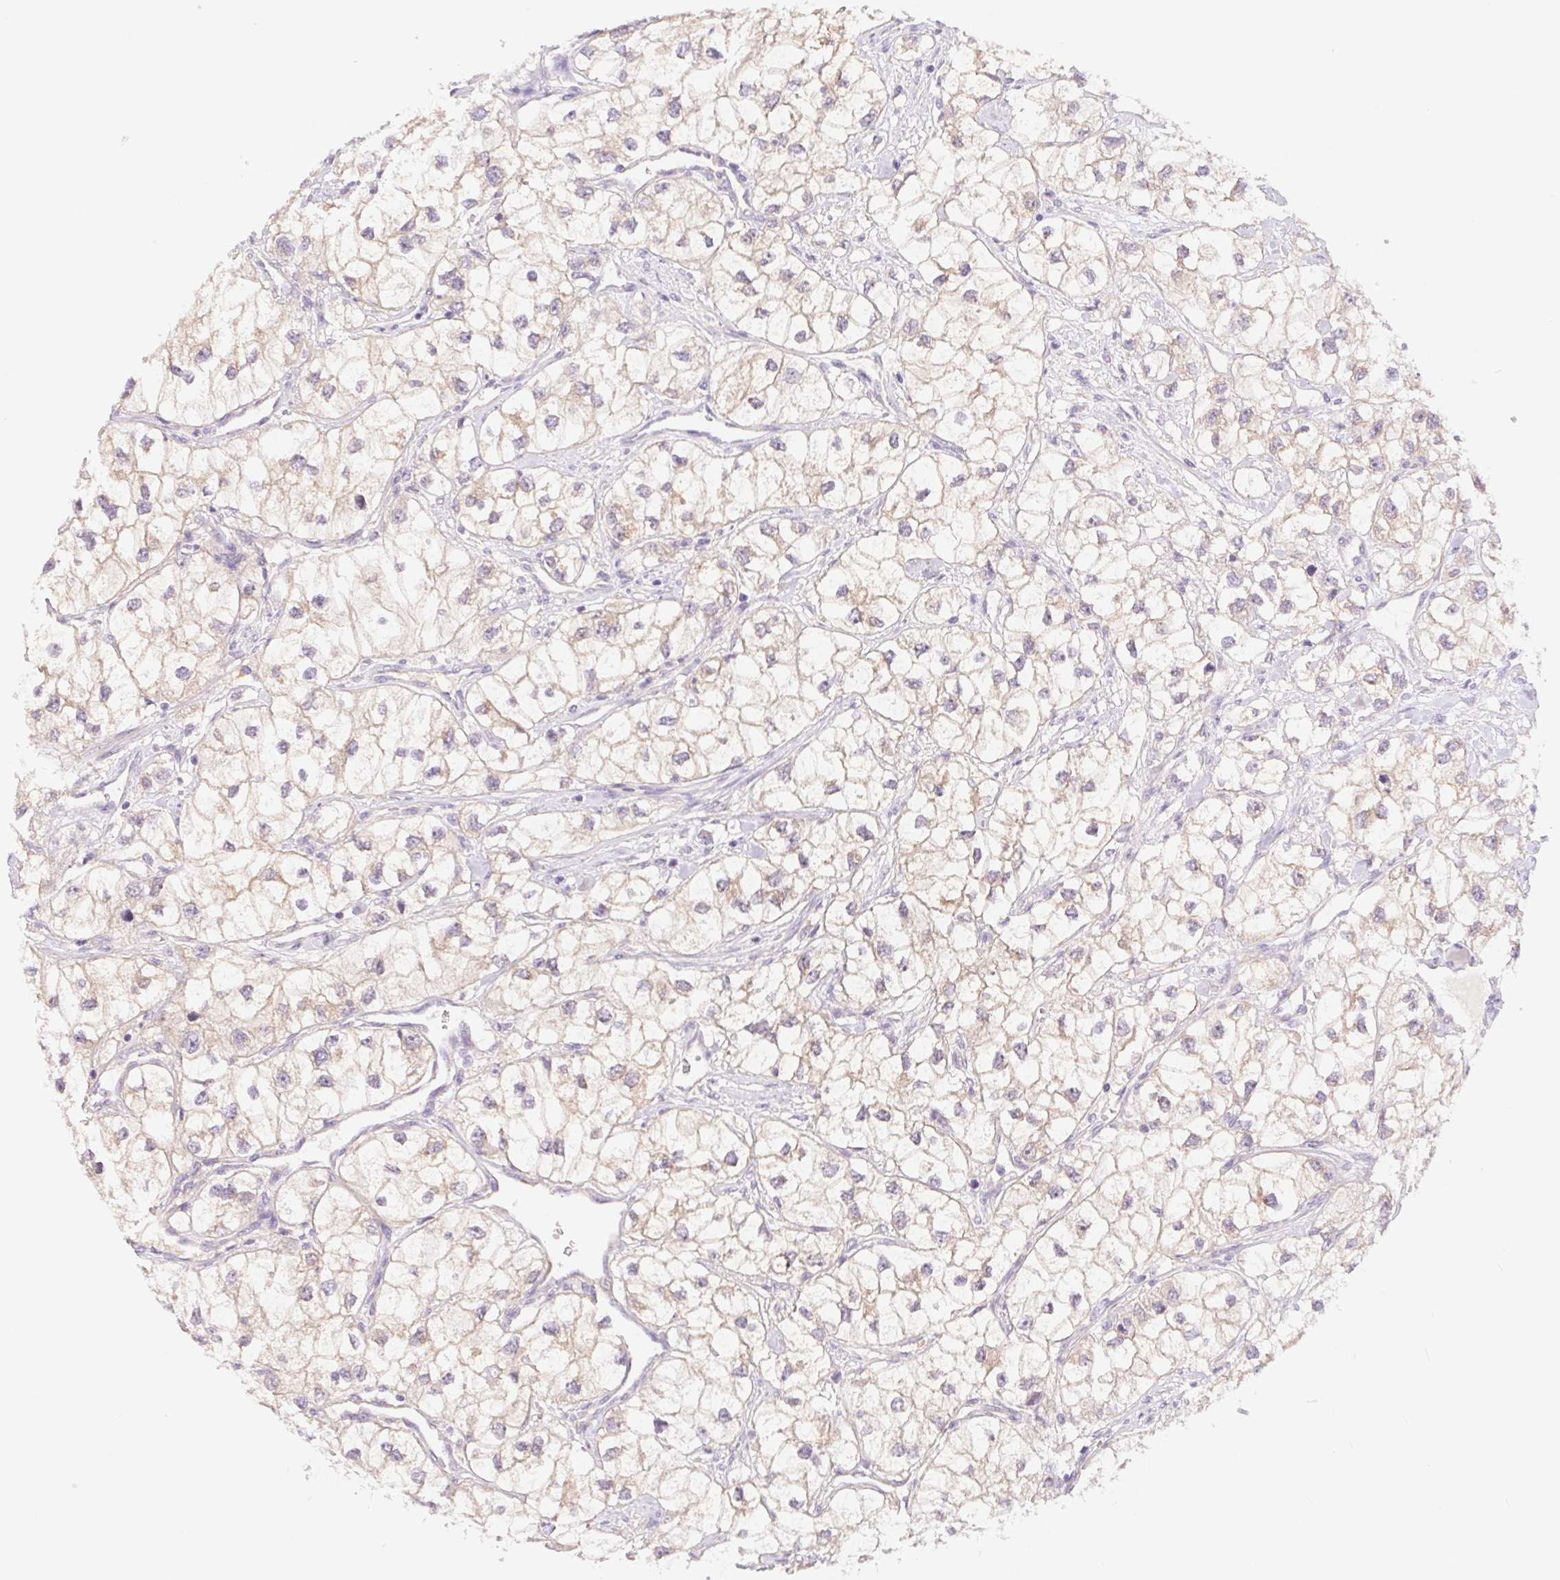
{"staining": {"intensity": "weak", "quantity": "25%-75%", "location": "cytoplasmic/membranous"}, "tissue": "renal cancer", "cell_type": "Tumor cells", "image_type": "cancer", "snomed": [{"axis": "morphology", "description": "Adenocarcinoma, NOS"}, {"axis": "topography", "description": "Kidney"}], "caption": "Protein analysis of adenocarcinoma (renal) tissue reveals weak cytoplasmic/membranous staining in about 25%-75% of tumor cells.", "gene": "DYNC2LI1", "patient": {"sex": "male", "age": 59}}